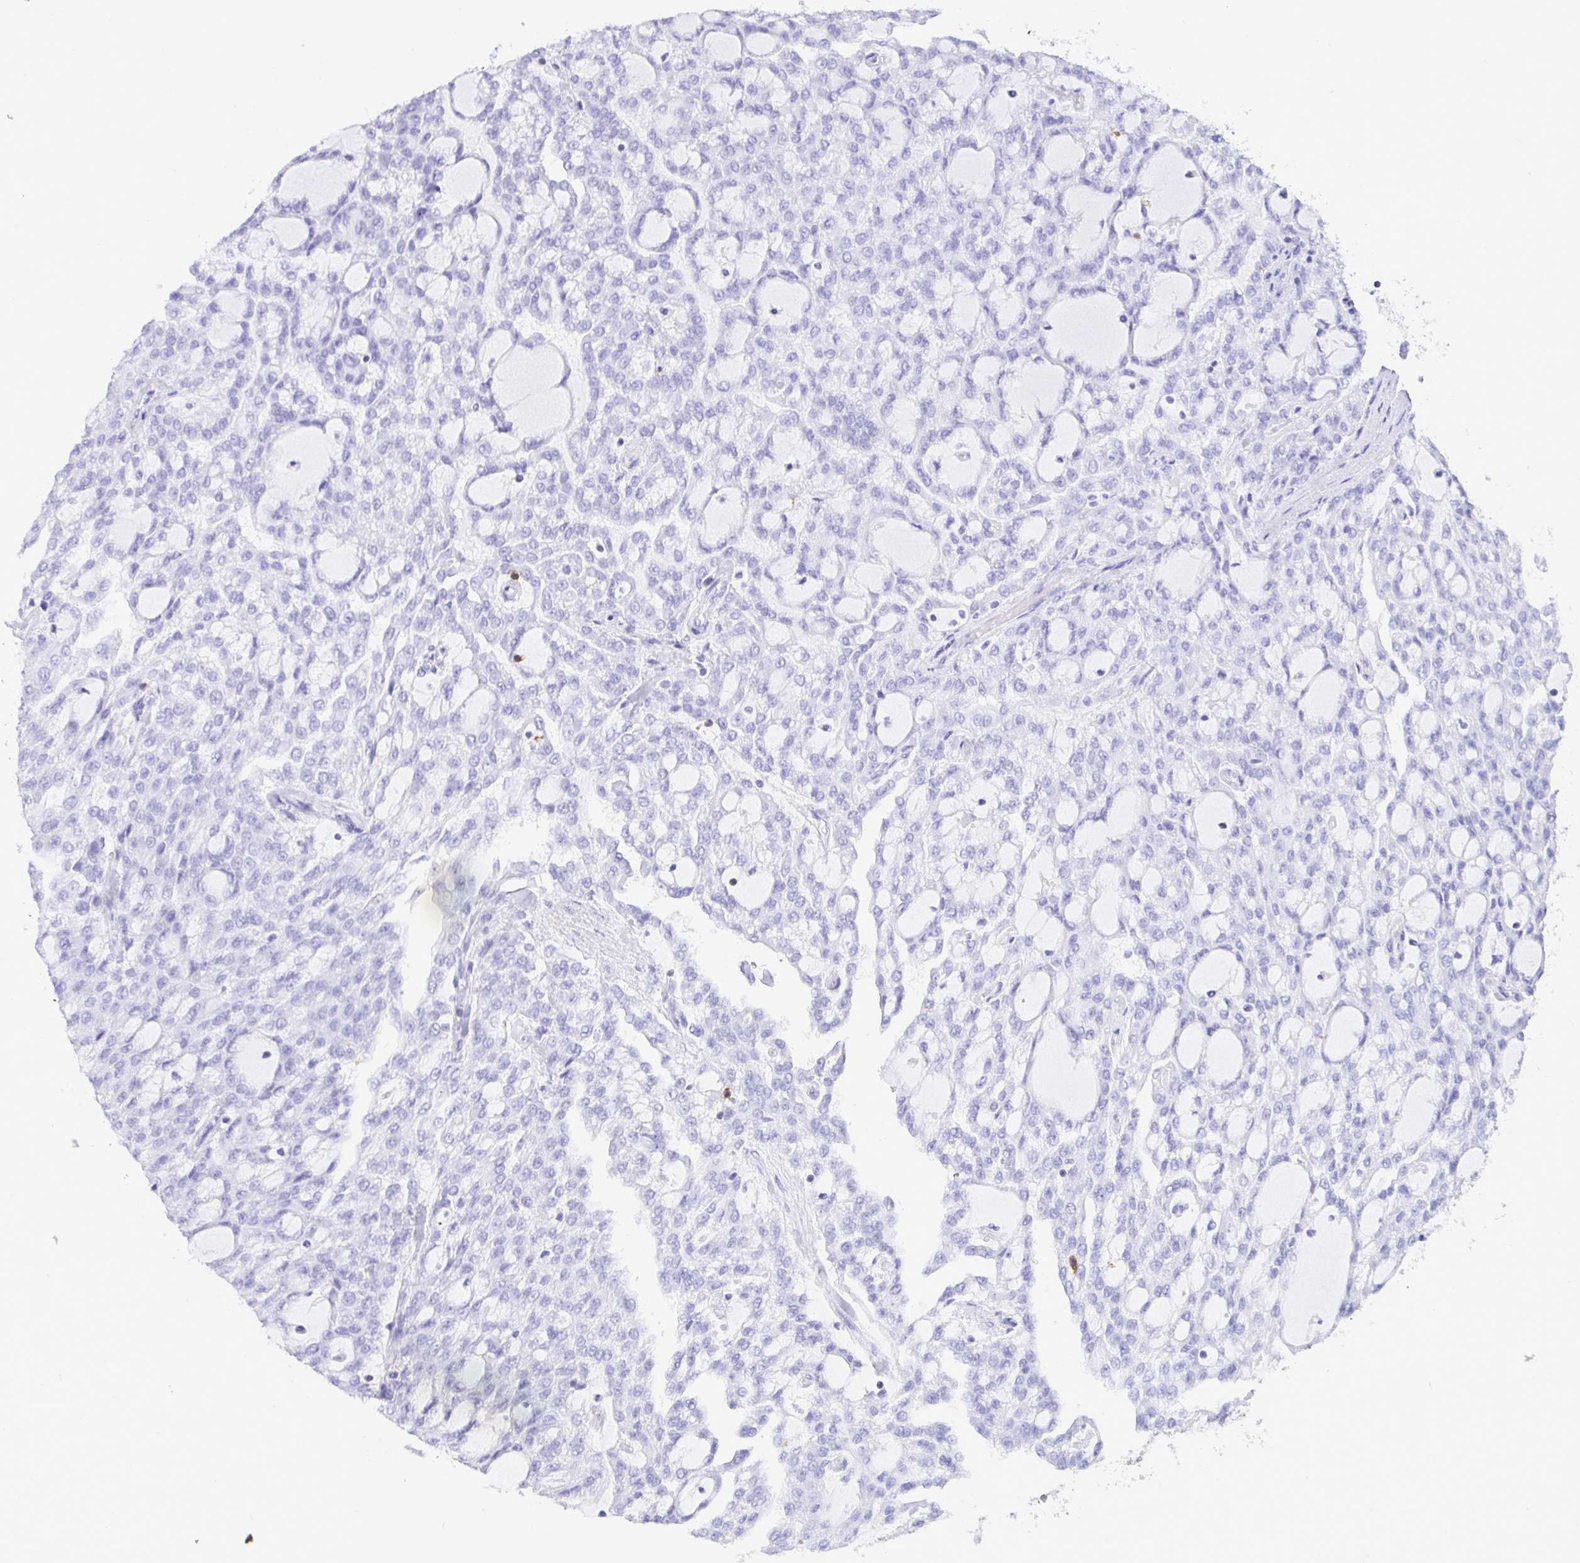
{"staining": {"intensity": "negative", "quantity": "none", "location": "none"}, "tissue": "renal cancer", "cell_type": "Tumor cells", "image_type": "cancer", "snomed": [{"axis": "morphology", "description": "Adenocarcinoma, NOS"}, {"axis": "topography", "description": "Kidney"}], "caption": "A high-resolution image shows IHC staining of renal cancer (adenocarcinoma), which reveals no significant expression in tumor cells.", "gene": "CD5", "patient": {"sex": "male", "age": 63}}